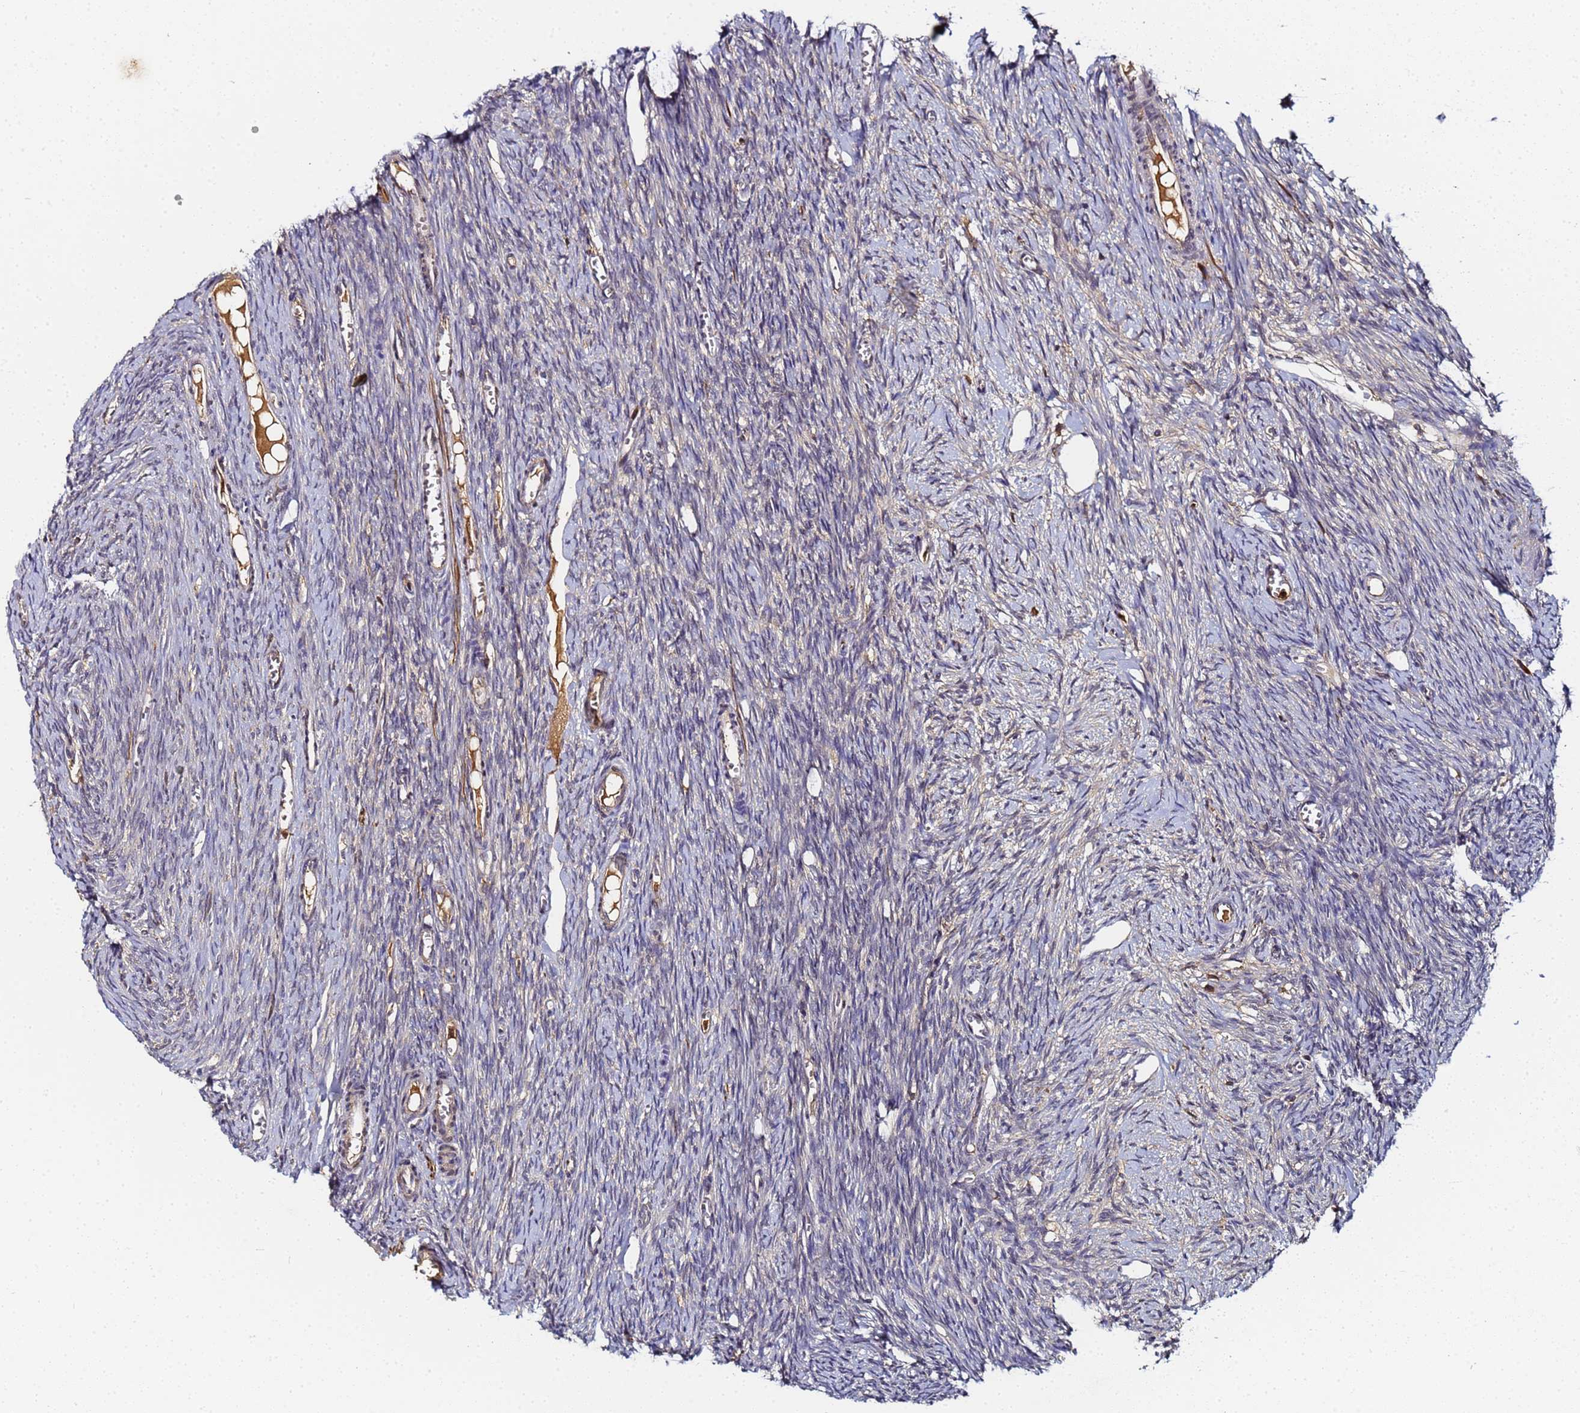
{"staining": {"intensity": "moderate", "quantity": ">75%", "location": "cytoplasmic/membranous"}, "tissue": "ovary", "cell_type": "Follicle cells", "image_type": "normal", "snomed": [{"axis": "morphology", "description": "Normal tissue, NOS"}, {"axis": "topography", "description": "Ovary"}], "caption": "The immunohistochemical stain labels moderate cytoplasmic/membranous positivity in follicle cells of normal ovary.", "gene": "LRRC69", "patient": {"sex": "female", "age": 44}}